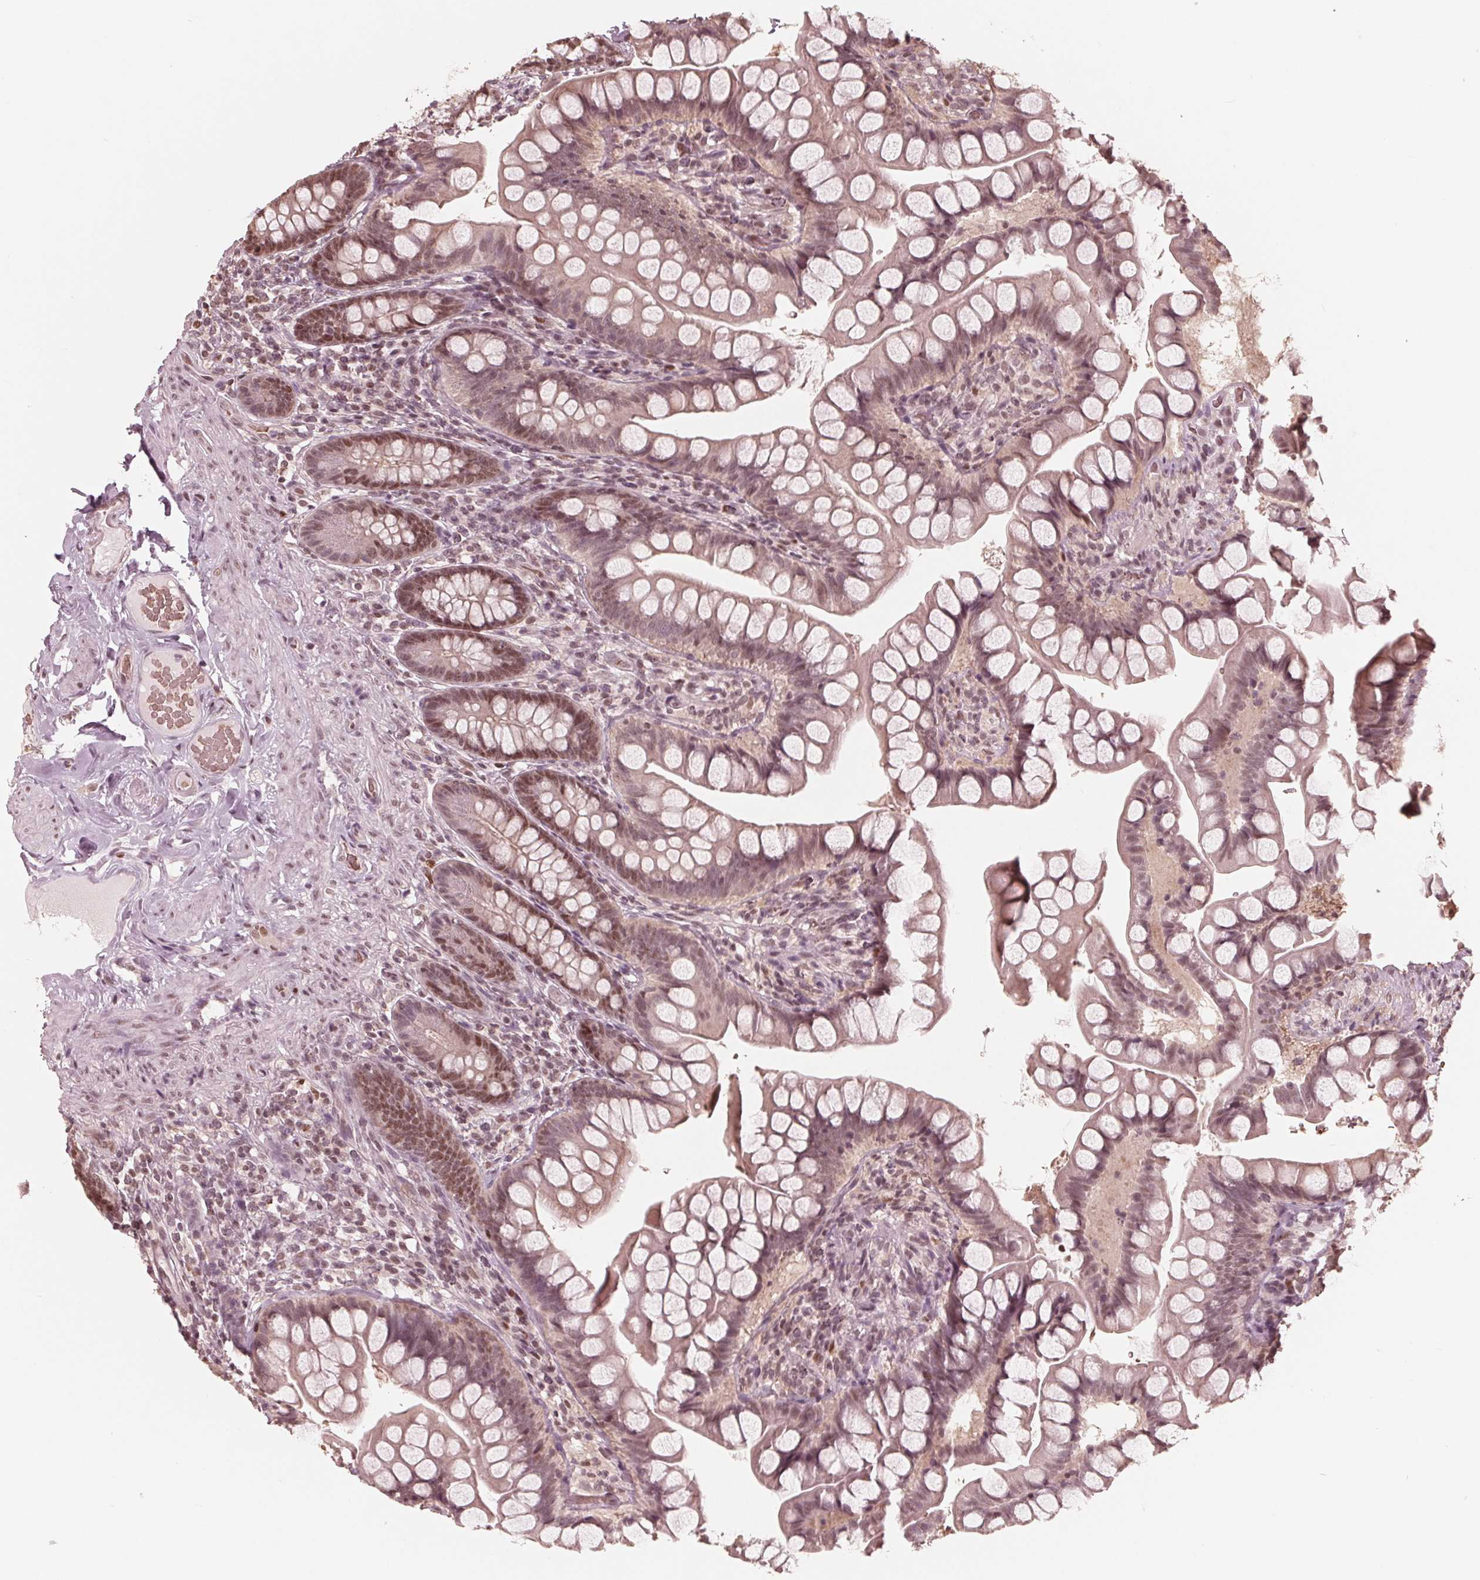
{"staining": {"intensity": "moderate", "quantity": "25%-75%", "location": "nuclear"}, "tissue": "small intestine", "cell_type": "Glandular cells", "image_type": "normal", "snomed": [{"axis": "morphology", "description": "Normal tissue, NOS"}, {"axis": "topography", "description": "Small intestine"}], "caption": "An image showing moderate nuclear expression in about 25%-75% of glandular cells in normal small intestine, as visualized by brown immunohistochemical staining.", "gene": "HIRIP3", "patient": {"sex": "male", "age": 70}}